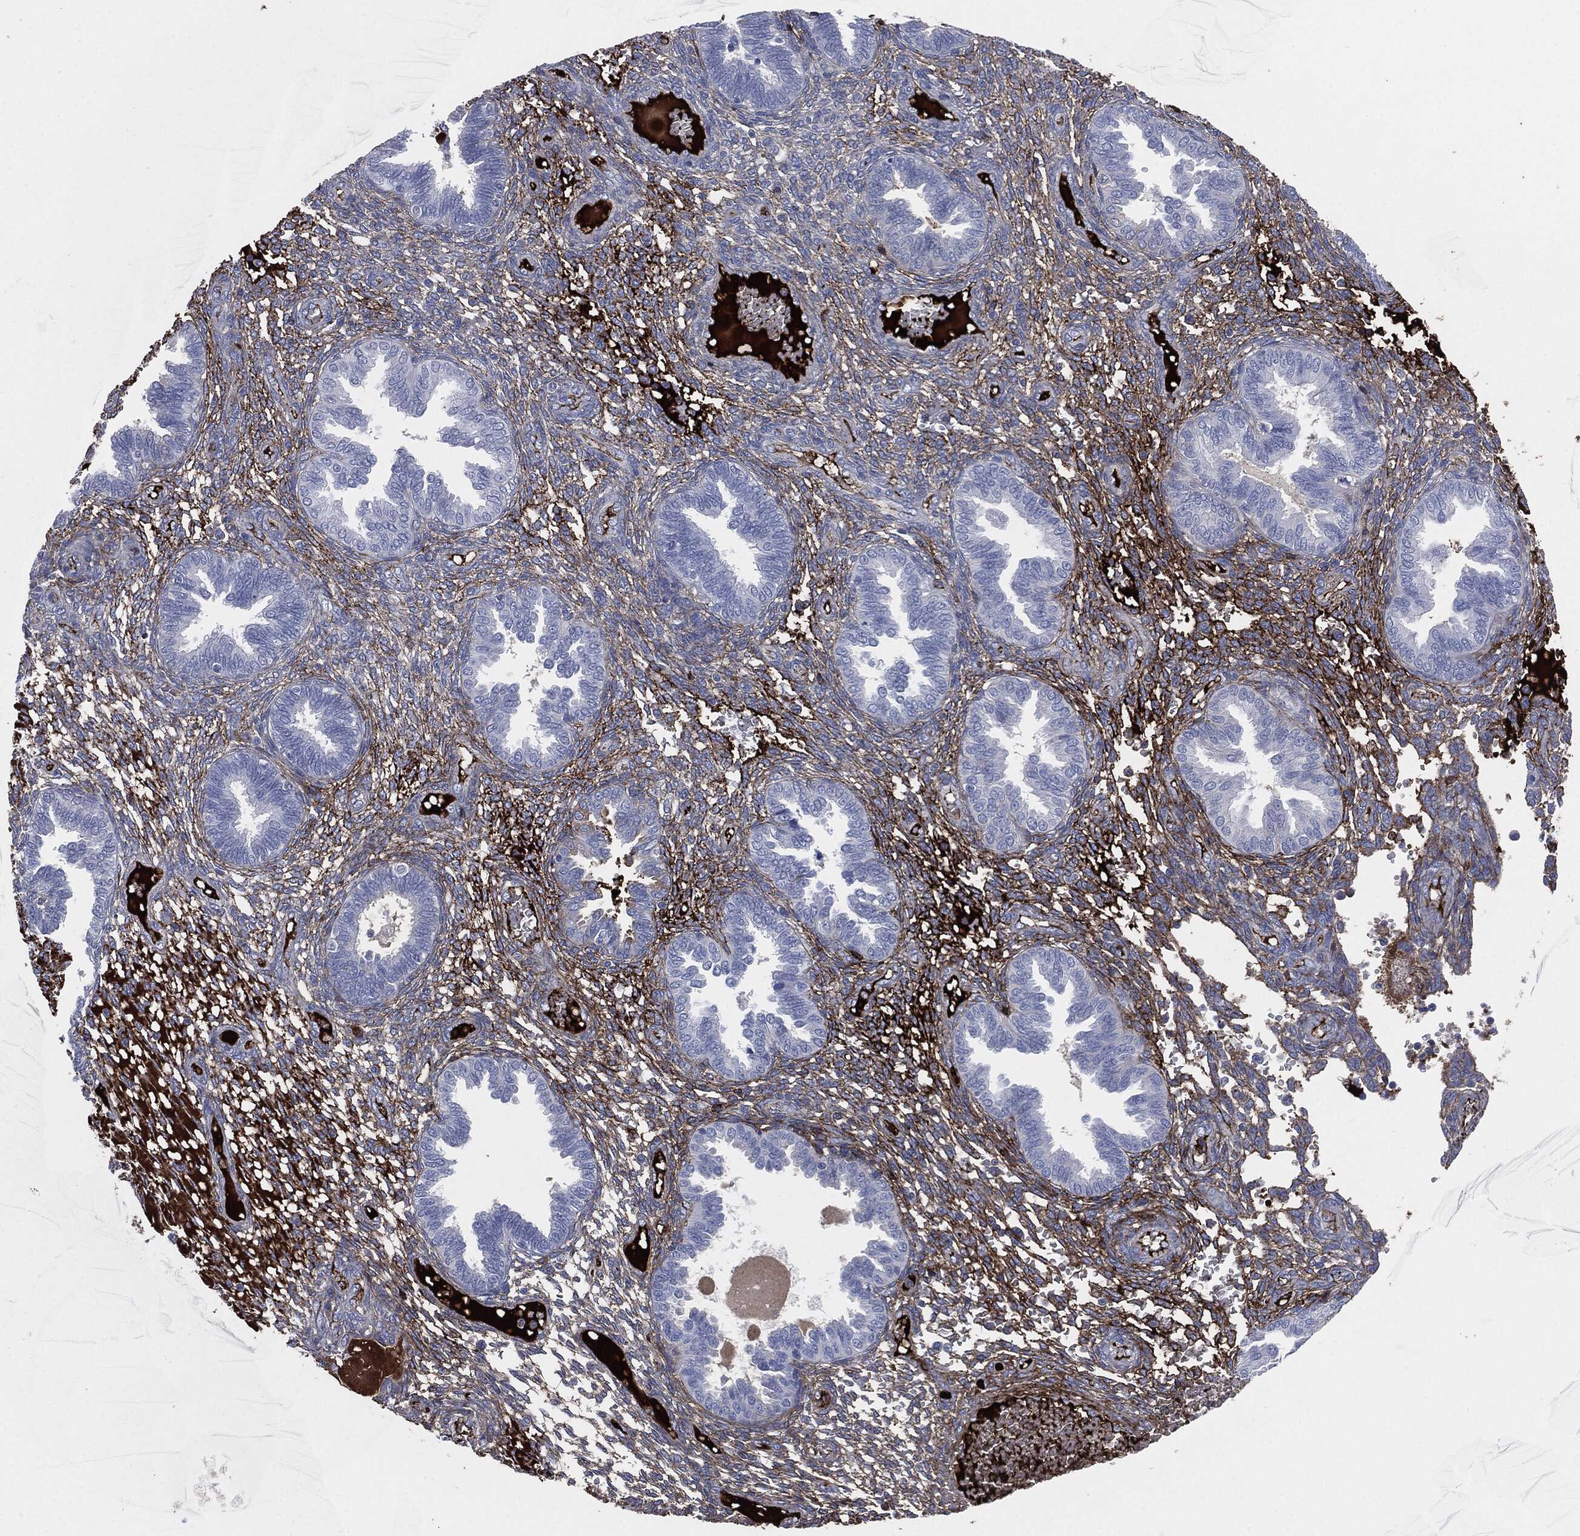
{"staining": {"intensity": "negative", "quantity": "none", "location": "none"}, "tissue": "endometrium", "cell_type": "Cells in endometrial stroma", "image_type": "normal", "snomed": [{"axis": "morphology", "description": "Normal tissue, NOS"}, {"axis": "topography", "description": "Endometrium"}], "caption": "Histopathology image shows no significant protein expression in cells in endometrial stroma of normal endometrium.", "gene": "APOB", "patient": {"sex": "female", "age": 42}}